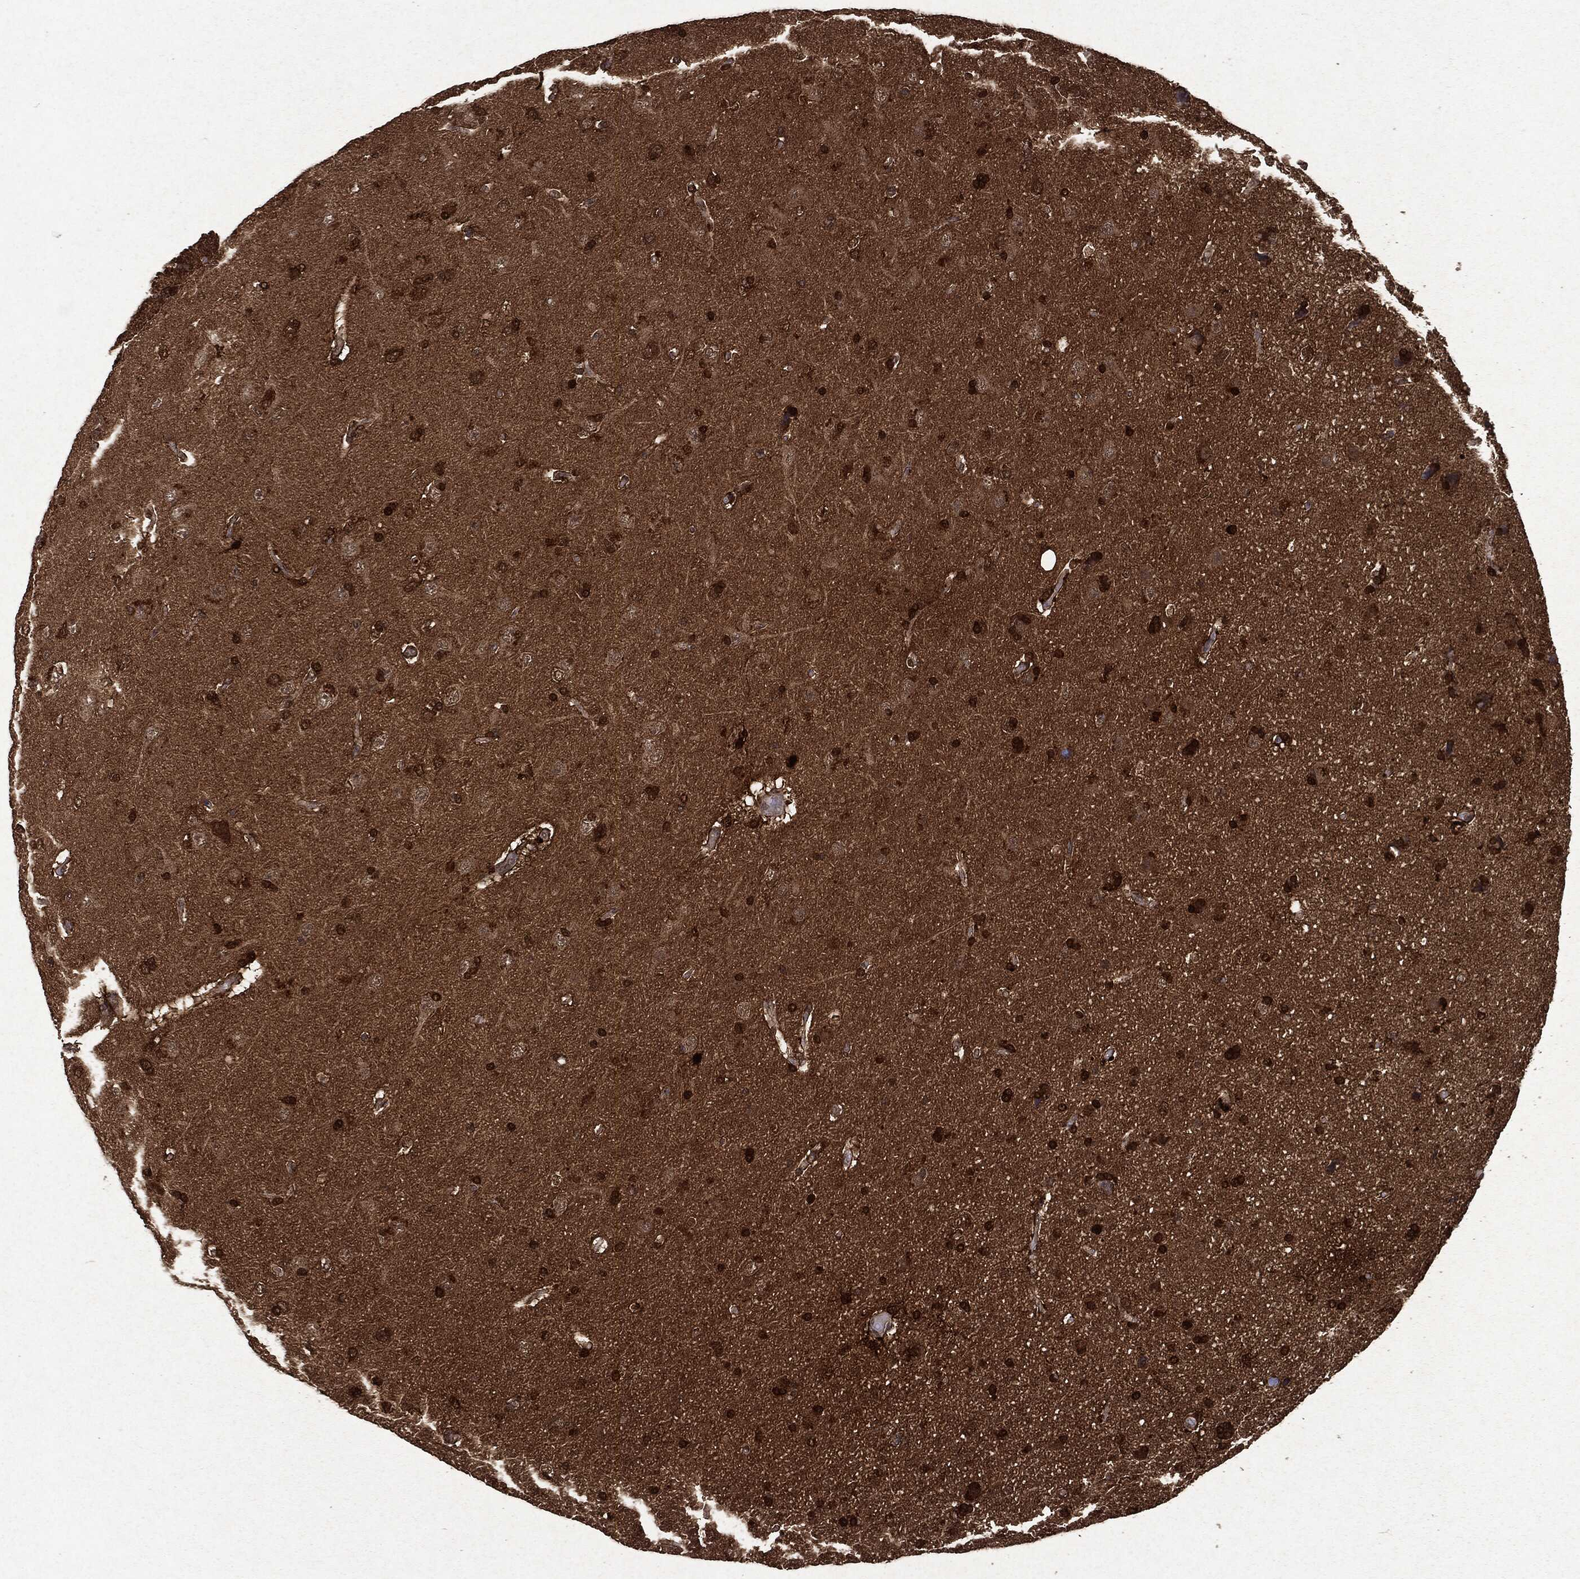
{"staining": {"intensity": "moderate", "quantity": ">75%", "location": "cytoplasmic/membranous,nuclear"}, "tissue": "glioma", "cell_type": "Tumor cells", "image_type": "cancer", "snomed": [{"axis": "morphology", "description": "Glioma, malignant, NOS"}, {"axis": "topography", "description": "Cerebral cortex"}], "caption": "Malignant glioma stained with DAB (3,3'-diaminobenzidine) immunohistochemistry demonstrates medium levels of moderate cytoplasmic/membranous and nuclear staining in about >75% of tumor cells. The staining was performed using DAB (3,3'-diaminobenzidine), with brown indicating positive protein expression. Nuclei are stained blue with hematoxylin.", "gene": "PEBP1", "patient": {"sex": "male", "age": 58}}